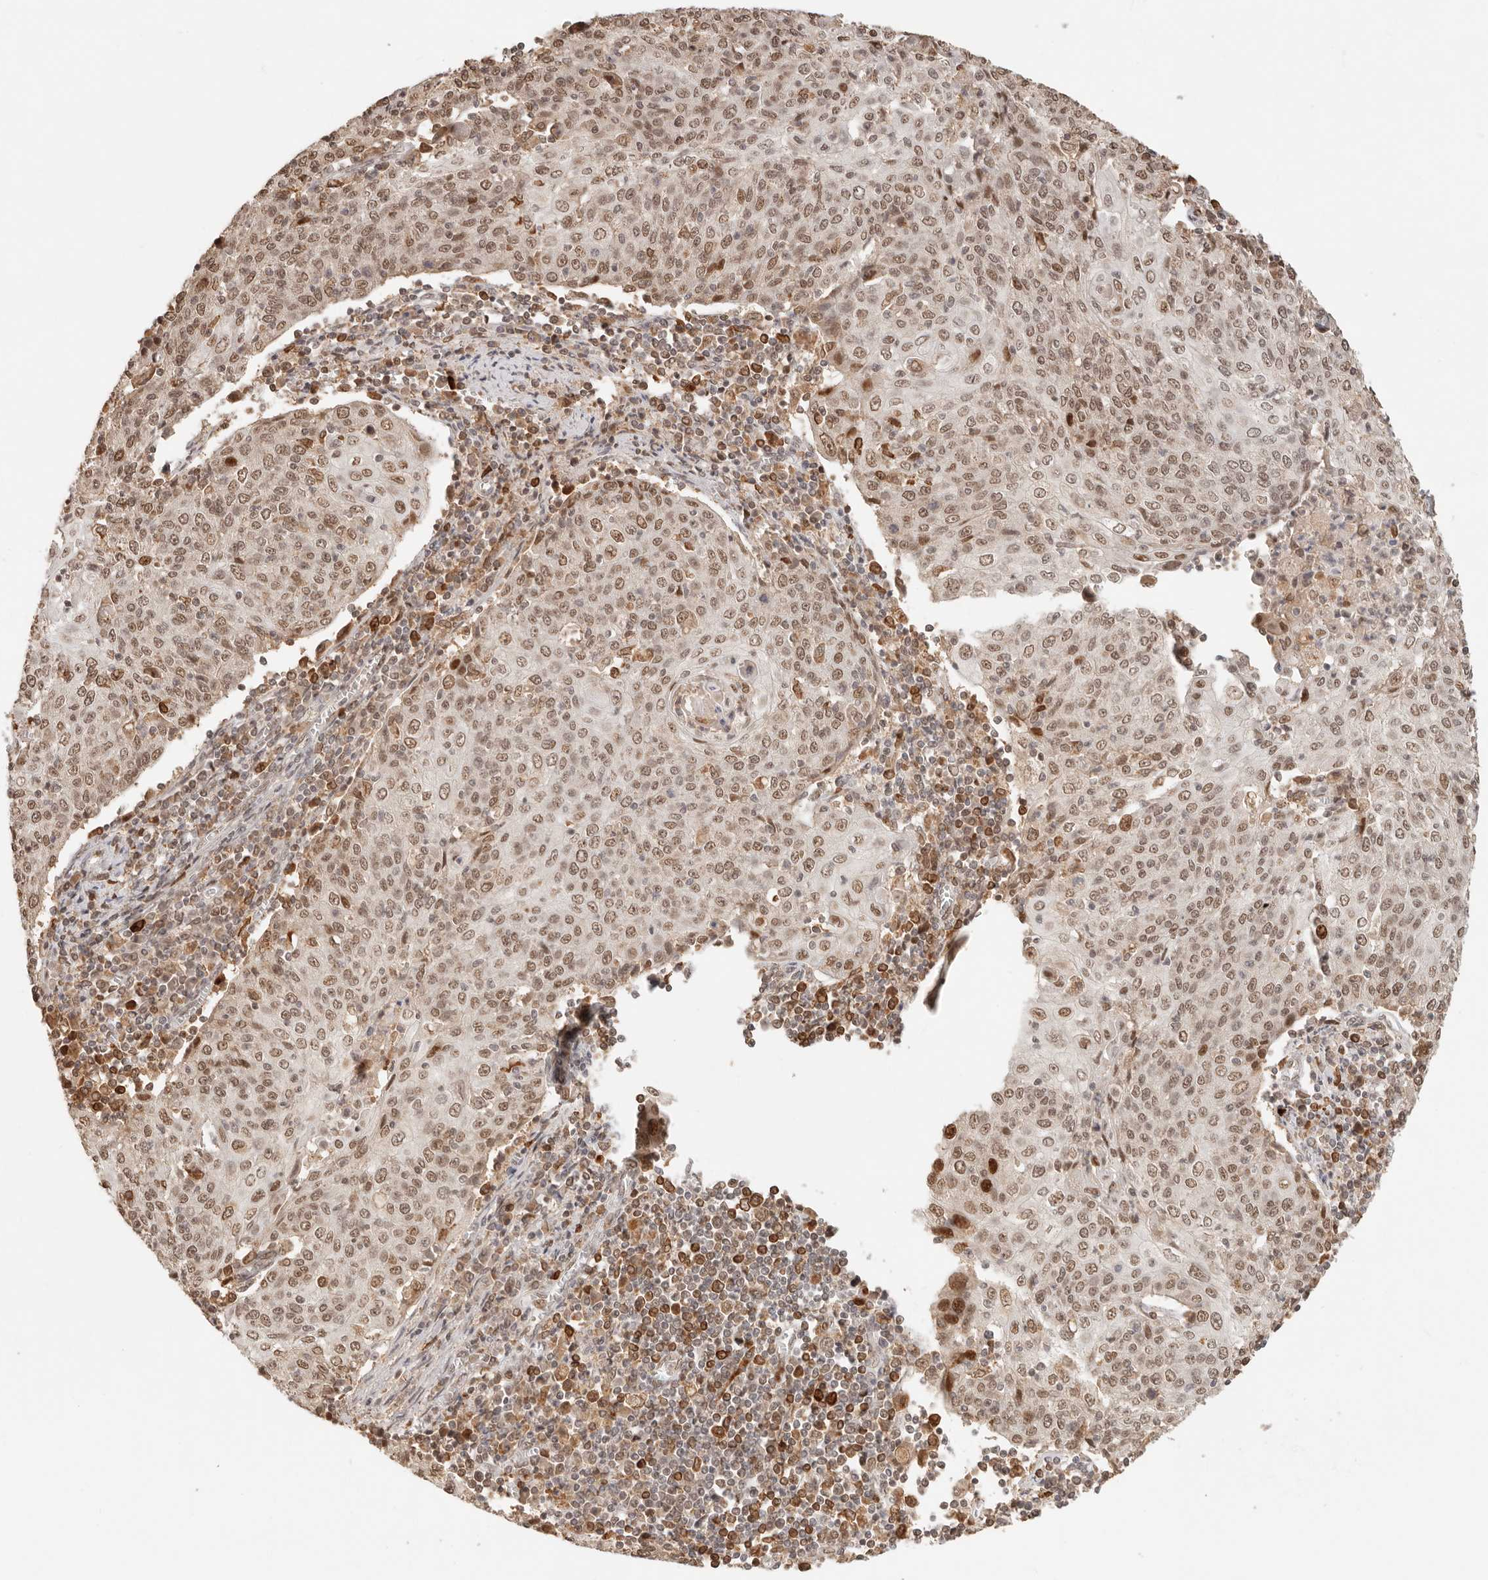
{"staining": {"intensity": "moderate", "quantity": ">75%", "location": "nuclear"}, "tissue": "cervical cancer", "cell_type": "Tumor cells", "image_type": "cancer", "snomed": [{"axis": "morphology", "description": "Squamous cell carcinoma, NOS"}, {"axis": "topography", "description": "Cervix"}], "caption": "The photomicrograph displays staining of squamous cell carcinoma (cervical), revealing moderate nuclear protein expression (brown color) within tumor cells.", "gene": "NPAS2", "patient": {"sex": "female", "age": 48}}